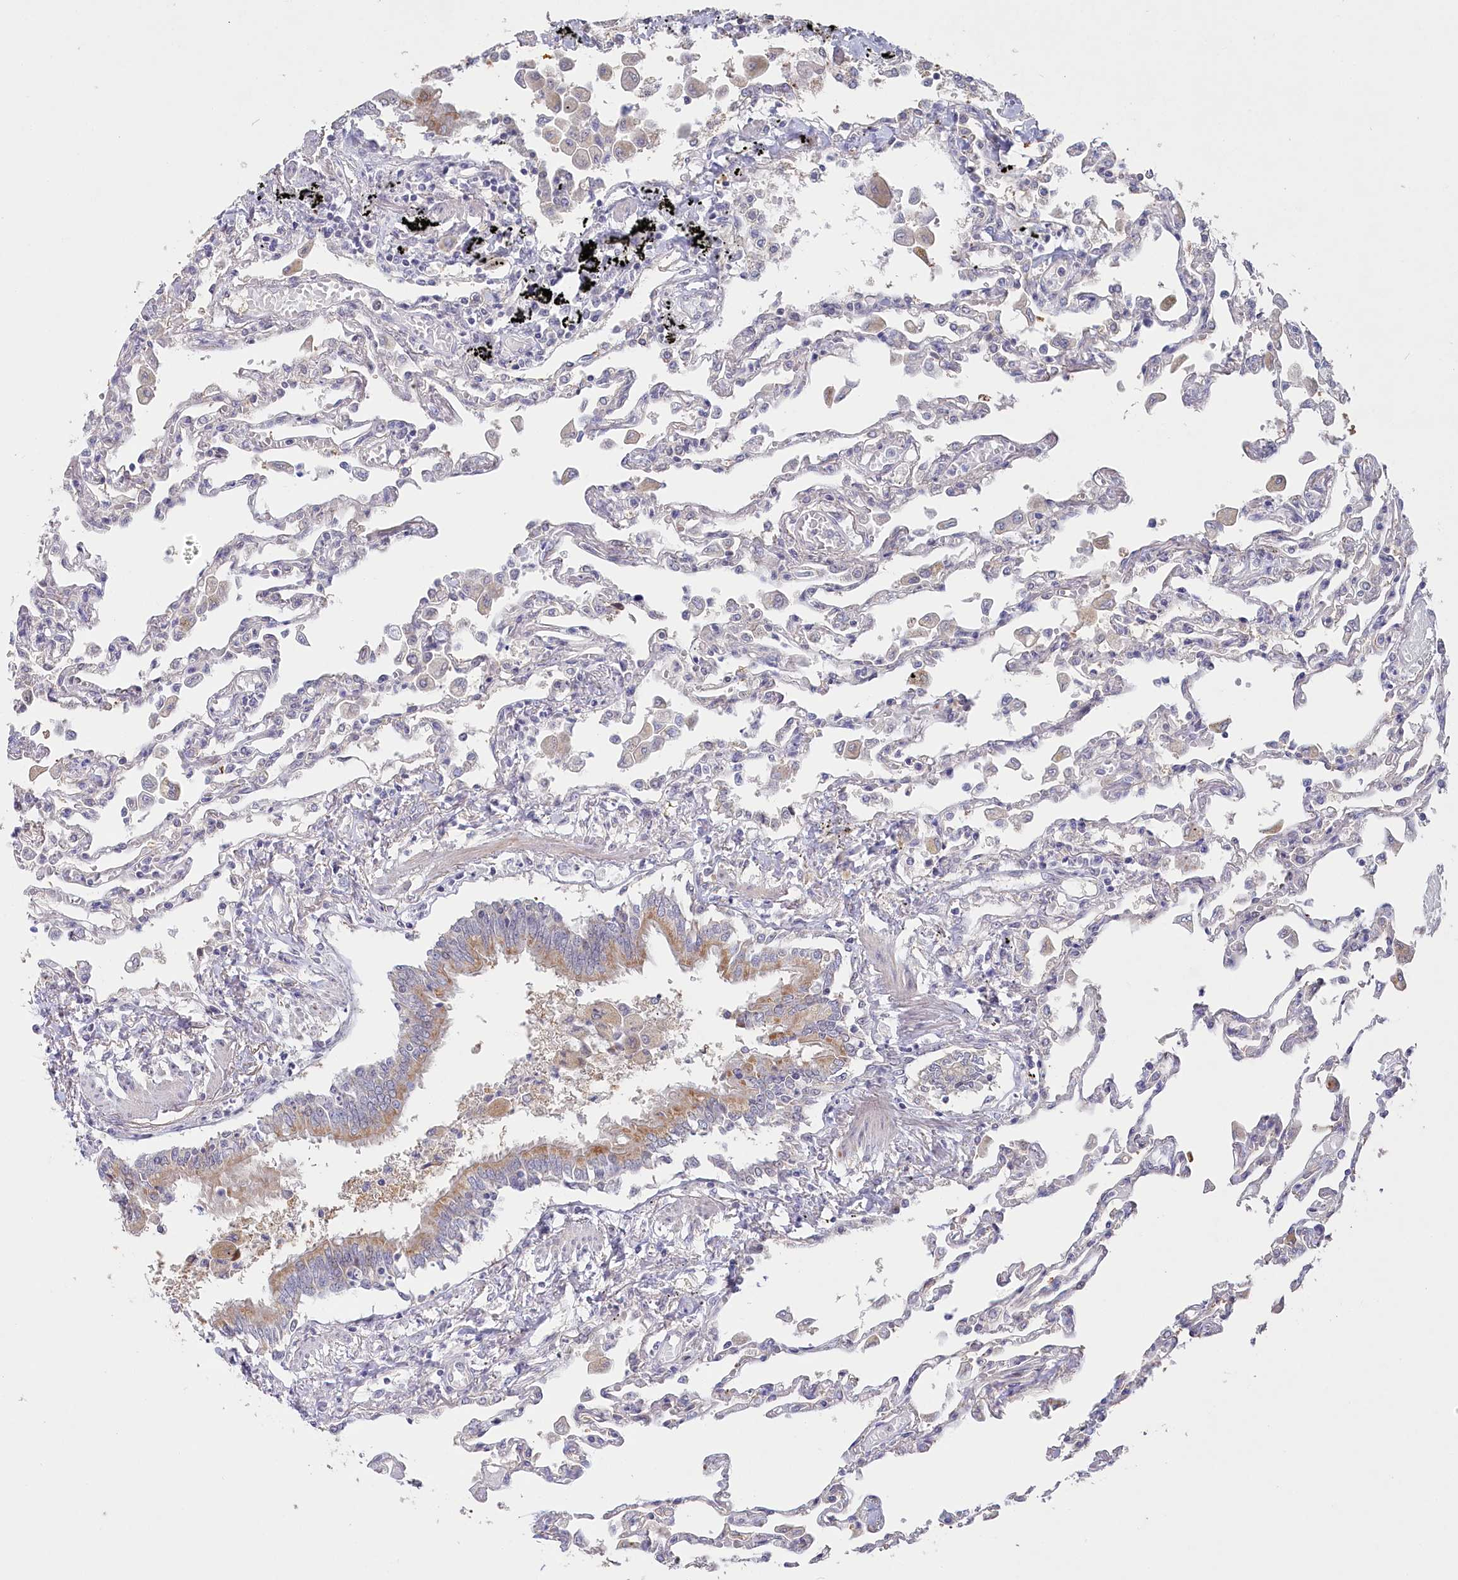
{"staining": {"intensity": "negative", "quantity": "none", "location": "none"}, "tissue": "lung", "cell_type": "Alveolar cells", "image_type": "normal", "snomed": [{"axis": "morphology", "description": "Normal tissue, NOS"}, {"axis": "topography", "description": "Bronchus"}, {"axis": "topography", "description": "Lung"}], "caption": "Immunohistochemistry (IHC) photomicrograph of normal lung: human lung stained with DAB (3,3'-diaminobenzidine) exhibits no significant protein staining in alveolar cells. Nuclei are stained in blue.", "gene": "AAMDC", "patient": {"sex": "female", "age": 49}}